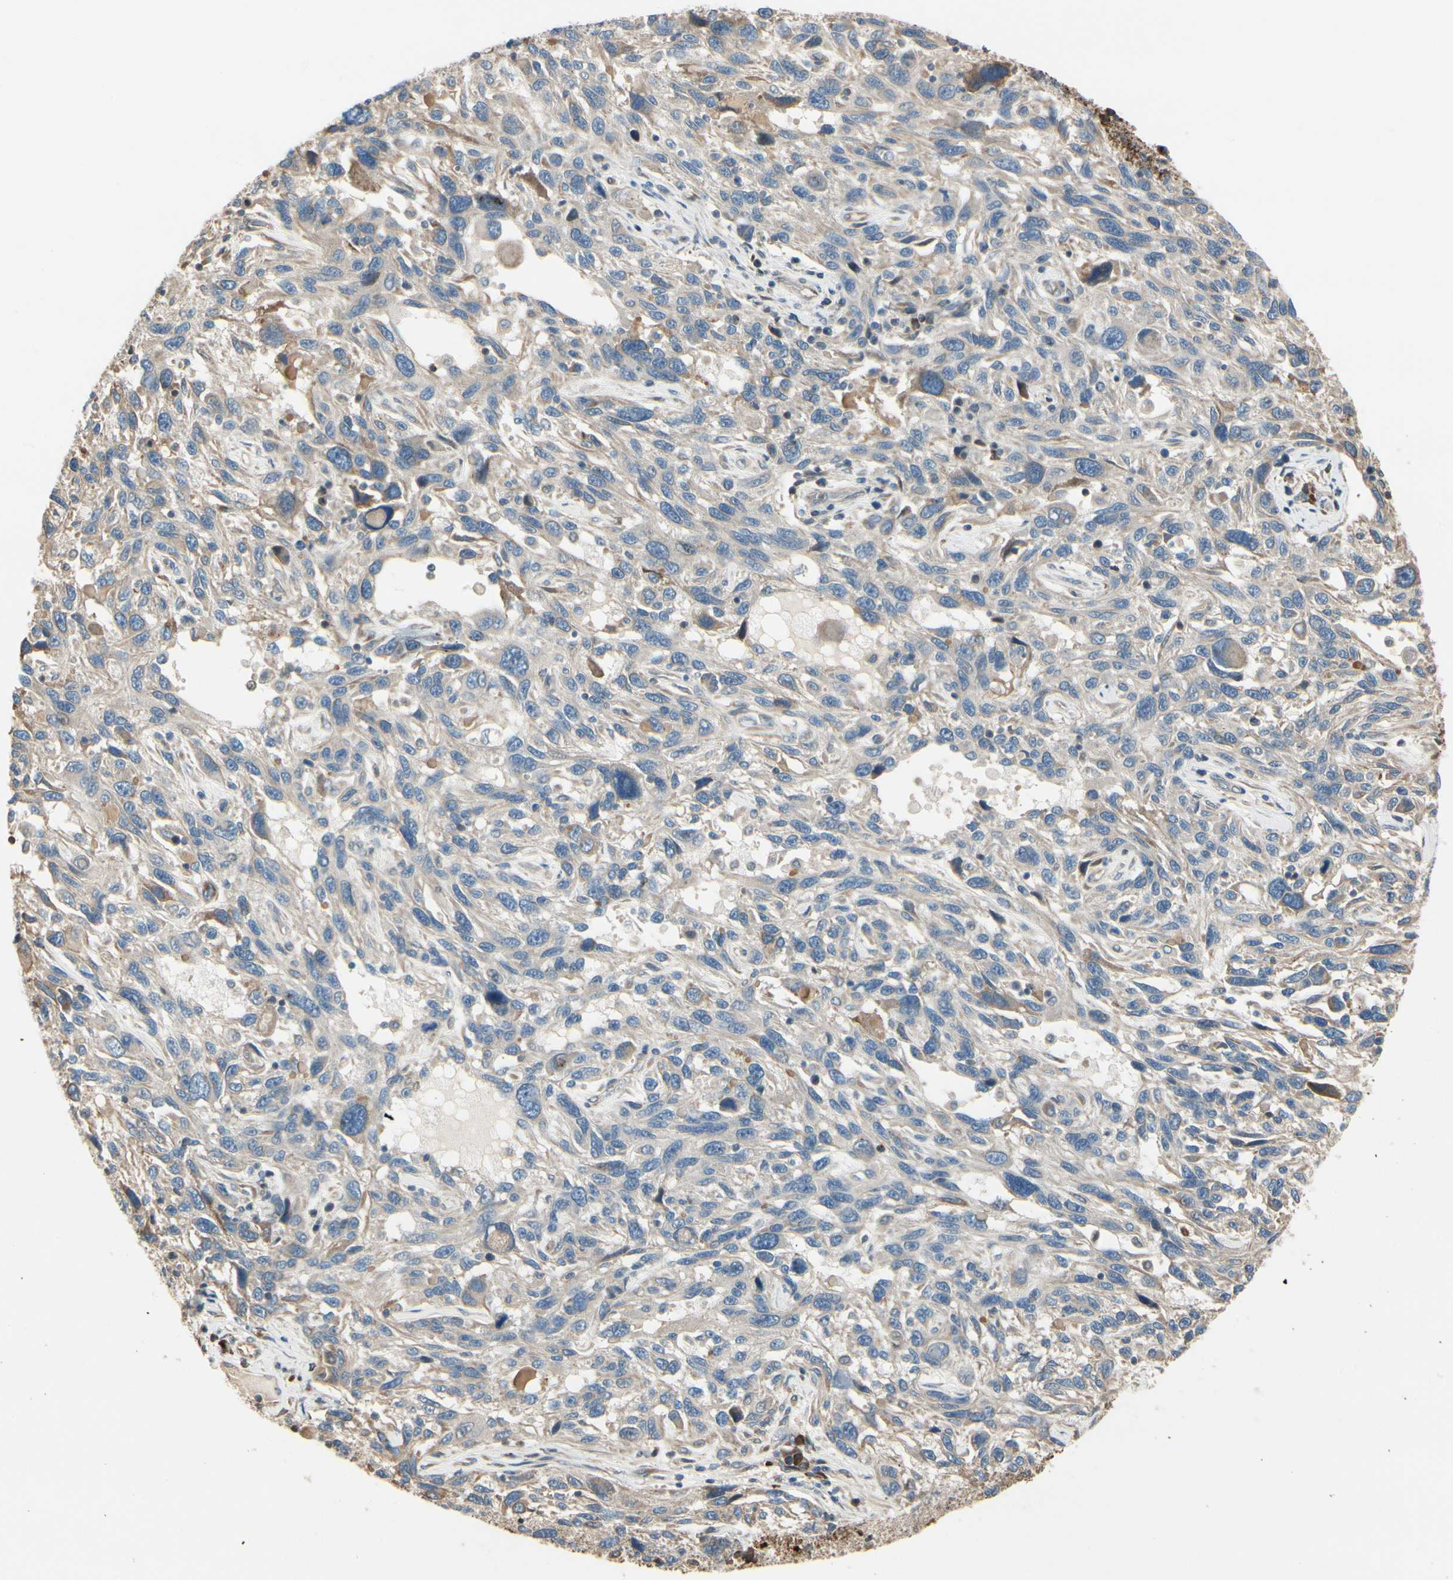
{"staining": {"intensity": "weak", "quantity": ">75%", "location": "cytoplasmic/membranous"}, "tissue": "melanoma", "cell_type": "Tumor cells", "image_type": "cancer", "snomed": [{"axis": "morphology", "description": "Malignant melanoma, NOS"}, {"axis": "topography", "description": "Skin"}], "caption": "Weak cytoplasmic/membranous protein expression is present in approximately >75% of tumor cells in malignant melanoma.", "gene": "NUCB2", "patient": {"sex": "male", "age": 53}}